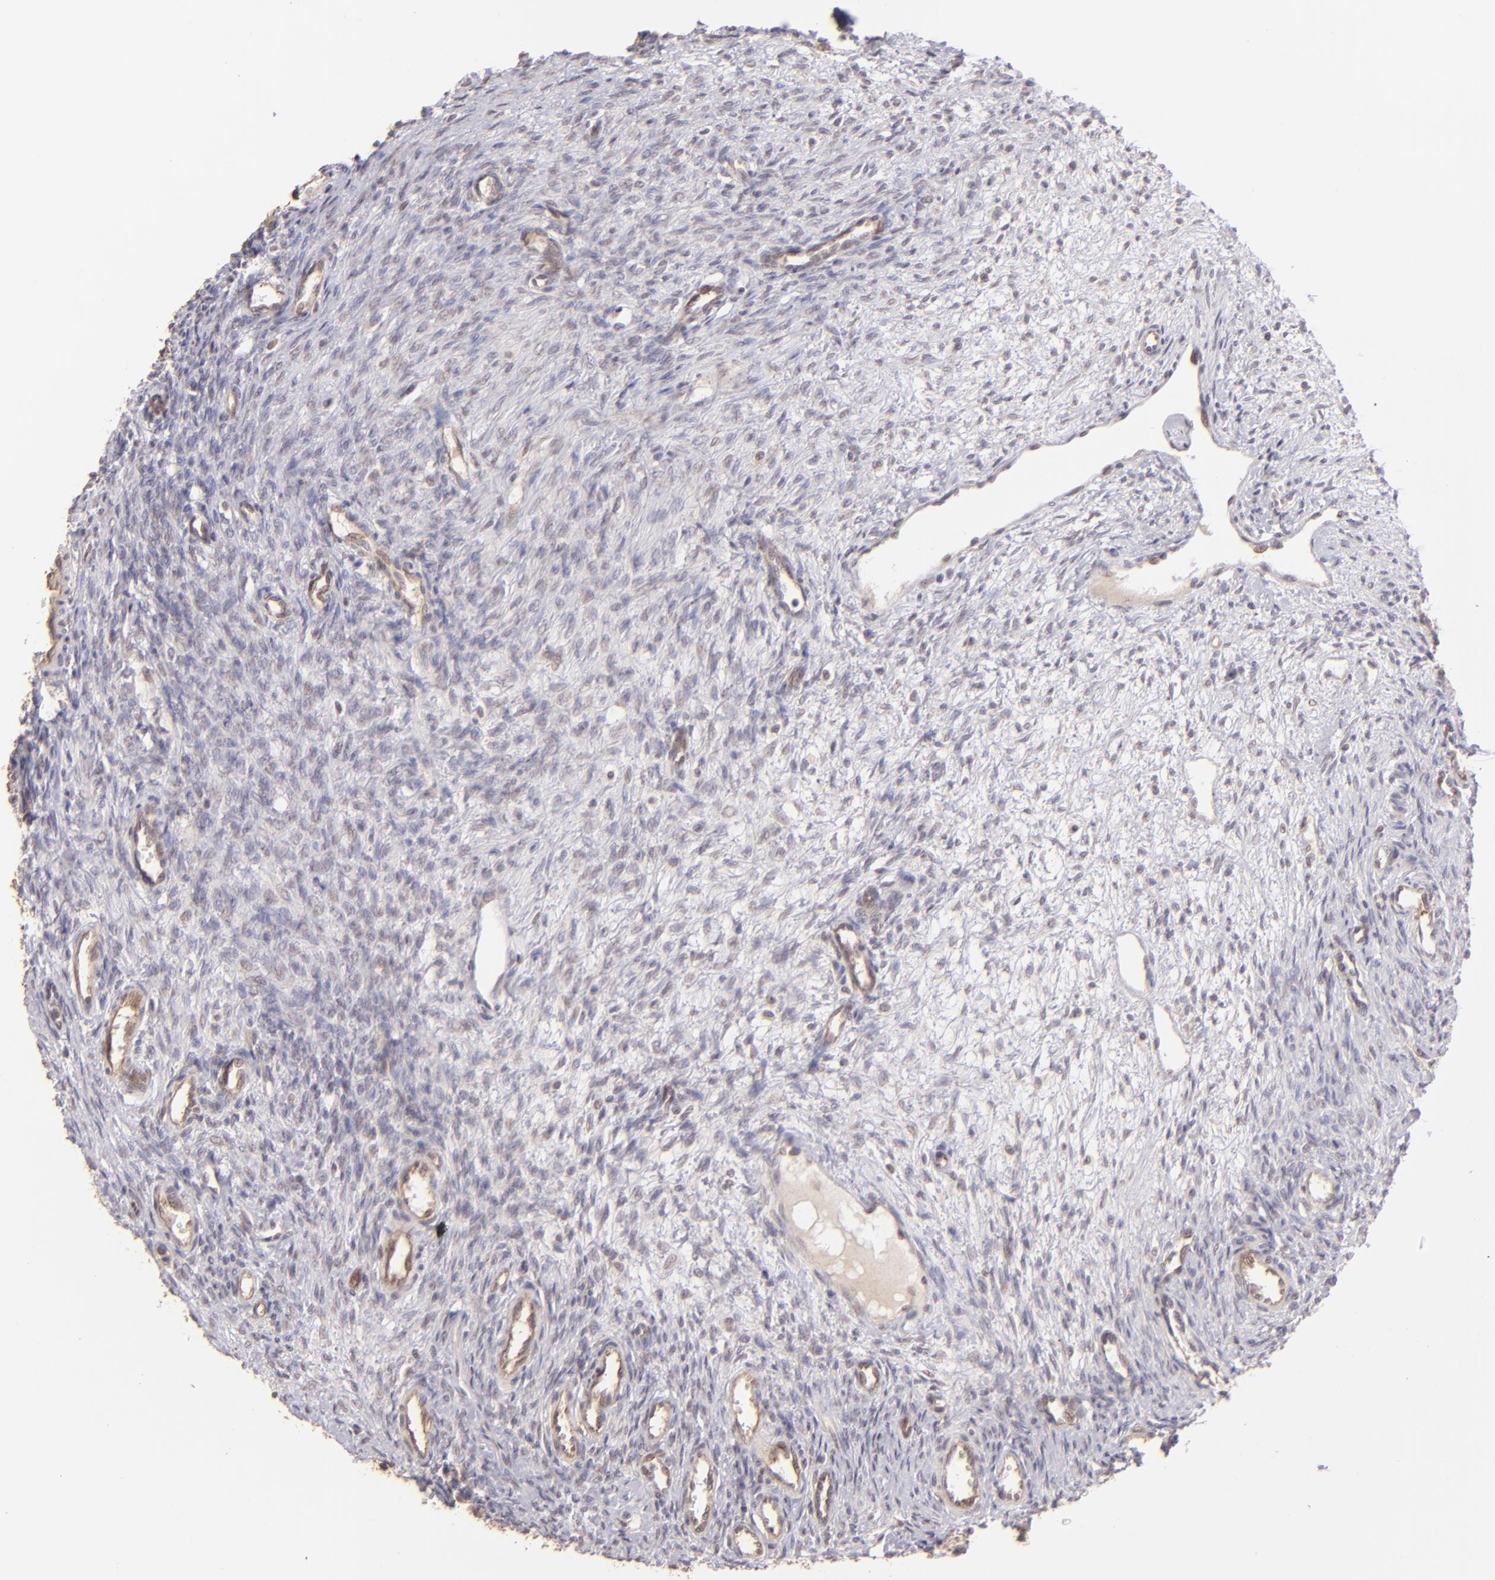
{"staining": {"intensity": "negative", "quantity": "none", "location": "none"}, "tissue": "ovary", "cell_type": "Ovarian stroma cells", "image_type": "normal", "snomed": [{"axis": "morphology", "description": "Normal tissue, NOS"}, {"axis": "topography", "description": "Ovary"}], "caption": "Human ovary stained for a protein using IHC shows no expression in ovarian stroma cells.", "gene": "CLDN1", "patient": {"sex": "female", "age": 33}}